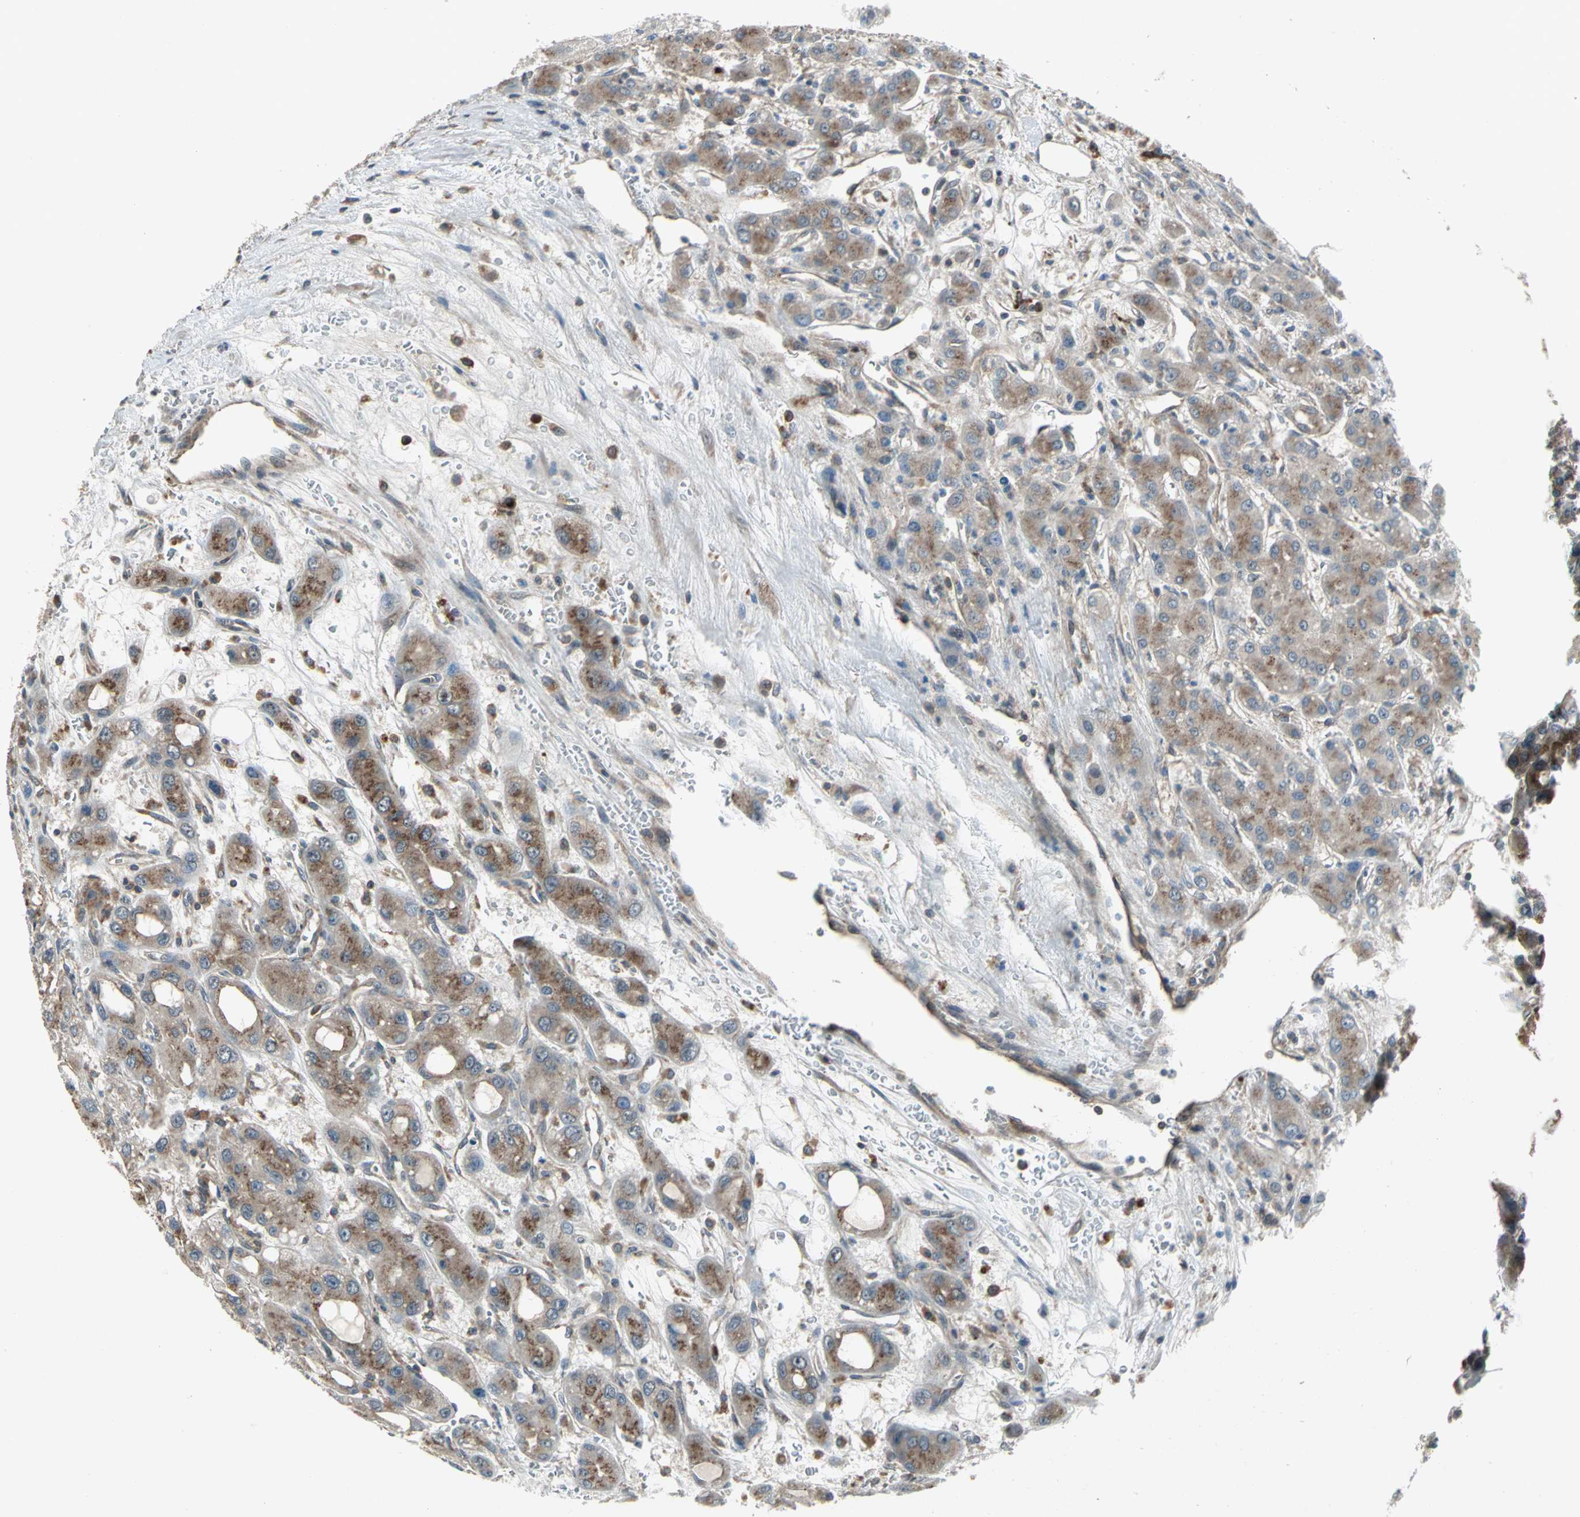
{"staining": {"intensity": "moderate", "quantity": ">75%", "location": "cytoplasmic/membranous"}, "tissue": "liver cancer", "cell_type": "Tumor cells", "image_type": "cancer", "snomed": [{"axis": "morphology", "description": "Carcinoma, Hepatocellular, NOS"}, {"axis": "topography", "description": "Liver"}], "caption": "Immunohistochemistry histopathology image of human hepatocellular carcinoma (liver) stained for a protein (brown), which reveals medium levels of moderate cytoplasmic/membranous positivity in about >75% of tumor cells.", "gene": "NFKBIE", "patient": {"sex": "male", "age": 55}}